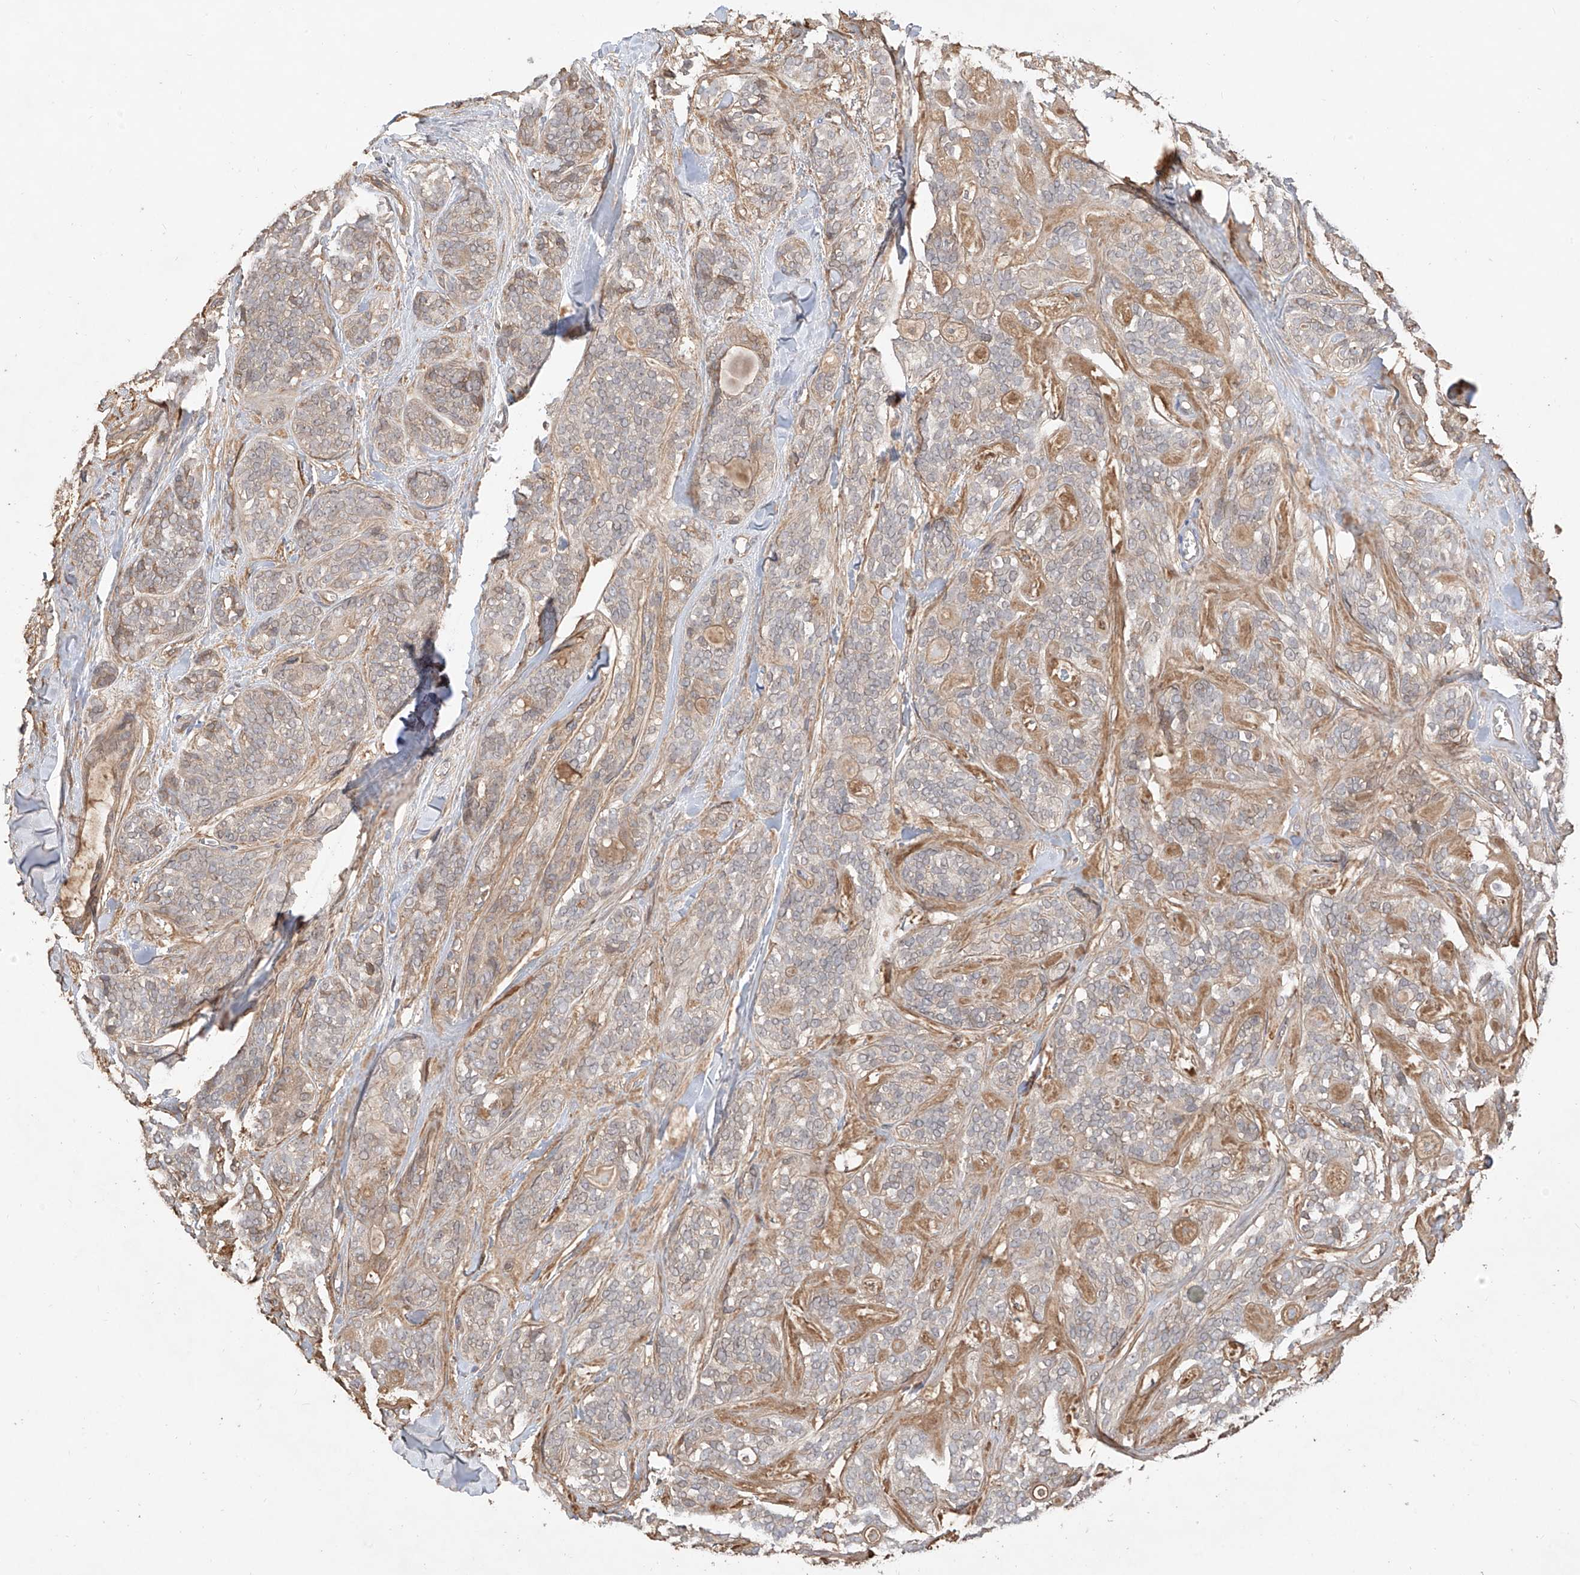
{"staining": {"intensity": "weak", "quantity": "25%-75%", "location": "cytoplasmic/membranous"}, "tissue": "head and neck cancer", "cell_type": "Tumor cells", "image_type": "cancer", "snomed": [{"axis": "morphology", "description": "Adenocarcinoma, NOS"}, {"axis": "topography", "description": "Head-Neck"}], "caption": "Protein expression analysis of head and neck cancer (adenocarcinoma) reveals weak cytoplasmic/membranous positivity in approximately 25%-75% of tumor cells.", "gene": "CACNA2D4", "patient": {"sex": "male", "age": 66}}